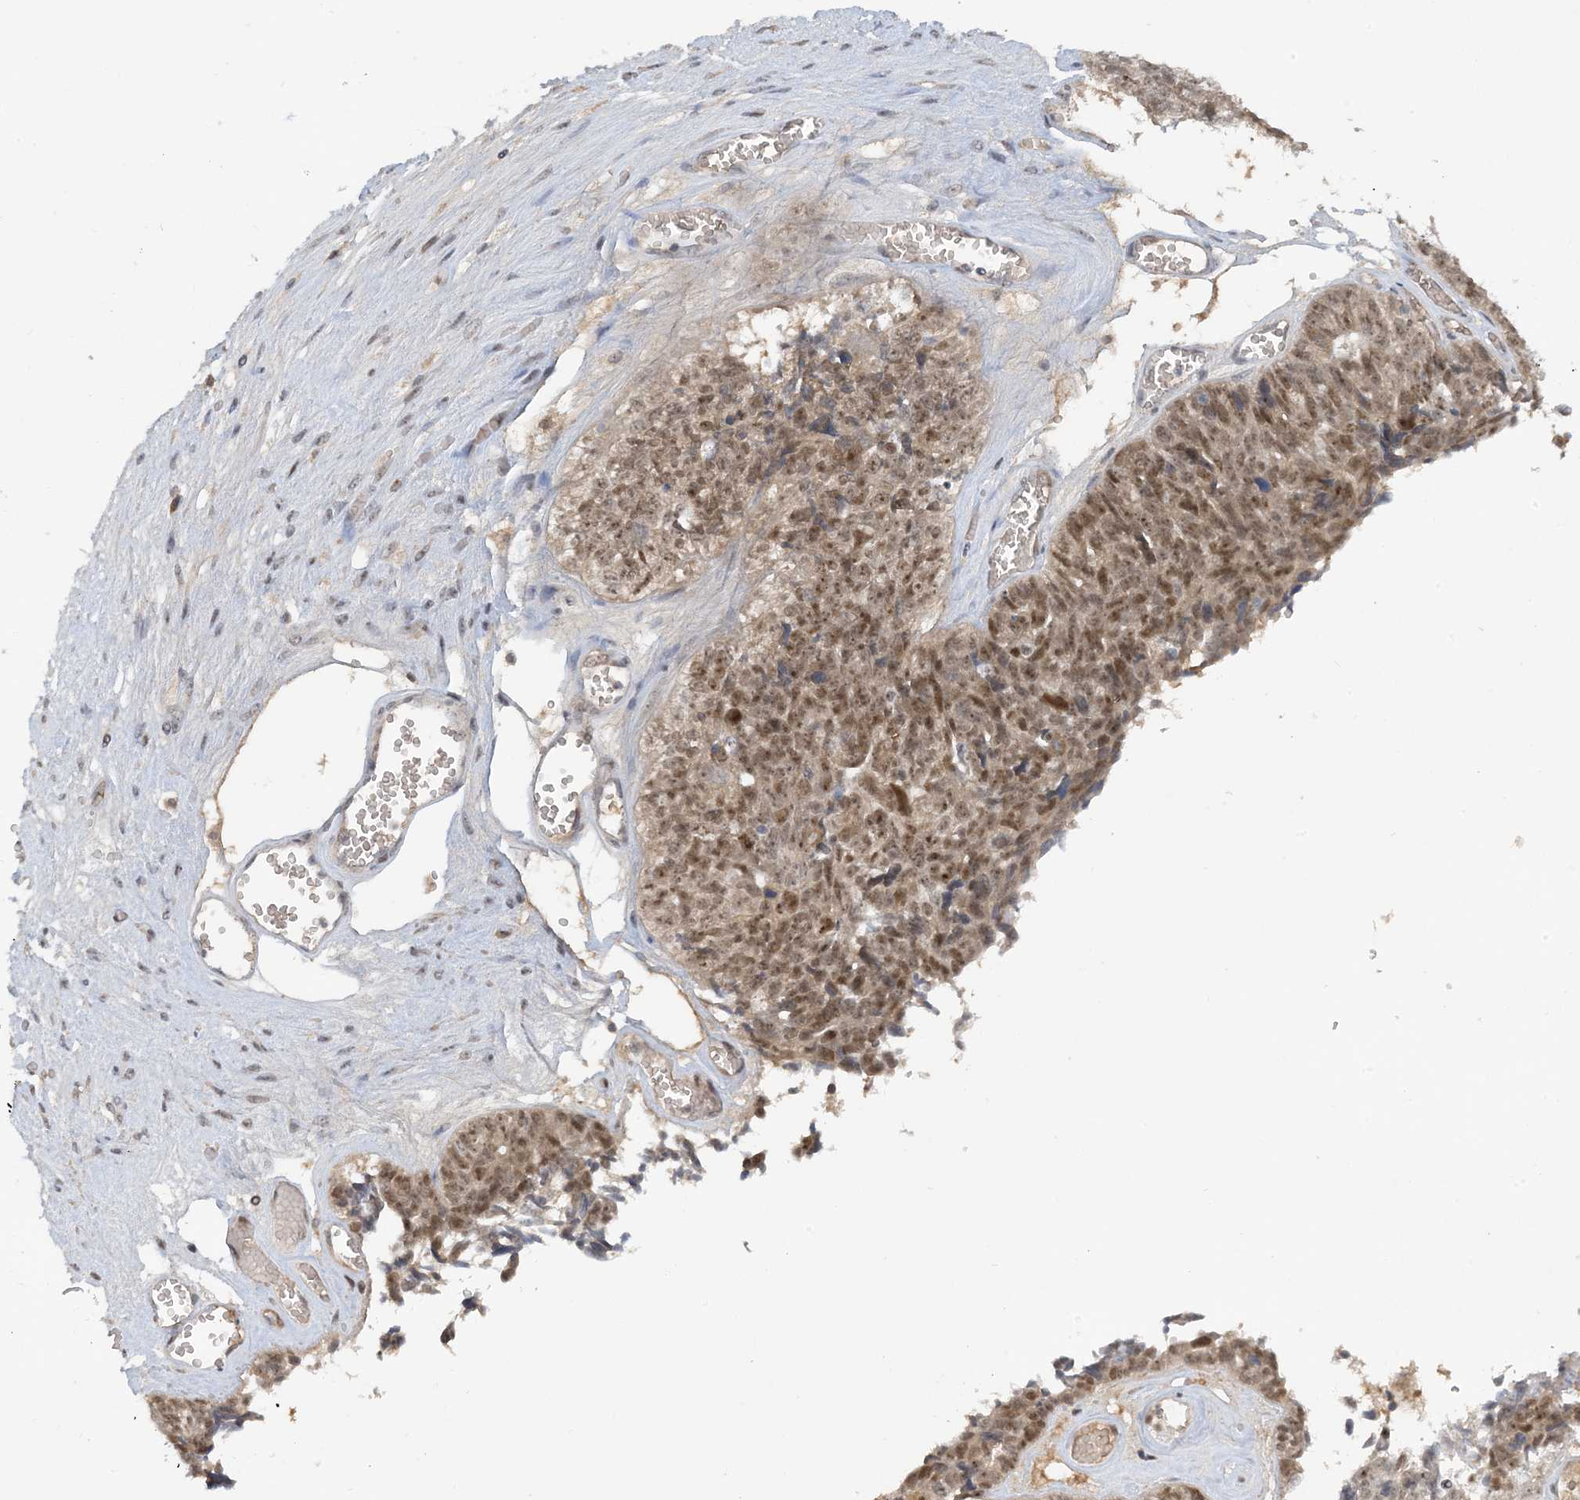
{"staining": {"intensity": "moderate", "quantity": ">75%", "location": "nuclear"}, "tissue": "ovarian cancer", "cell_type": "Tumor cells", "image_type": "cancer", "snomed": [{"axis": "morphology", "description": "Cystadenocarcinoma, serous, NOS"}, {"axis": "topography", "description": "Ovary"}], "caption": "Ovarian serous cystadenocarcinoma tissue displays moderate nuclear staining in about >75% of tumor cells (brown staining indicates protein expression, while blue staining denotes nuclei).", "gene": "UBE2E1", "patient": {"sex": "female", "age": 79}}